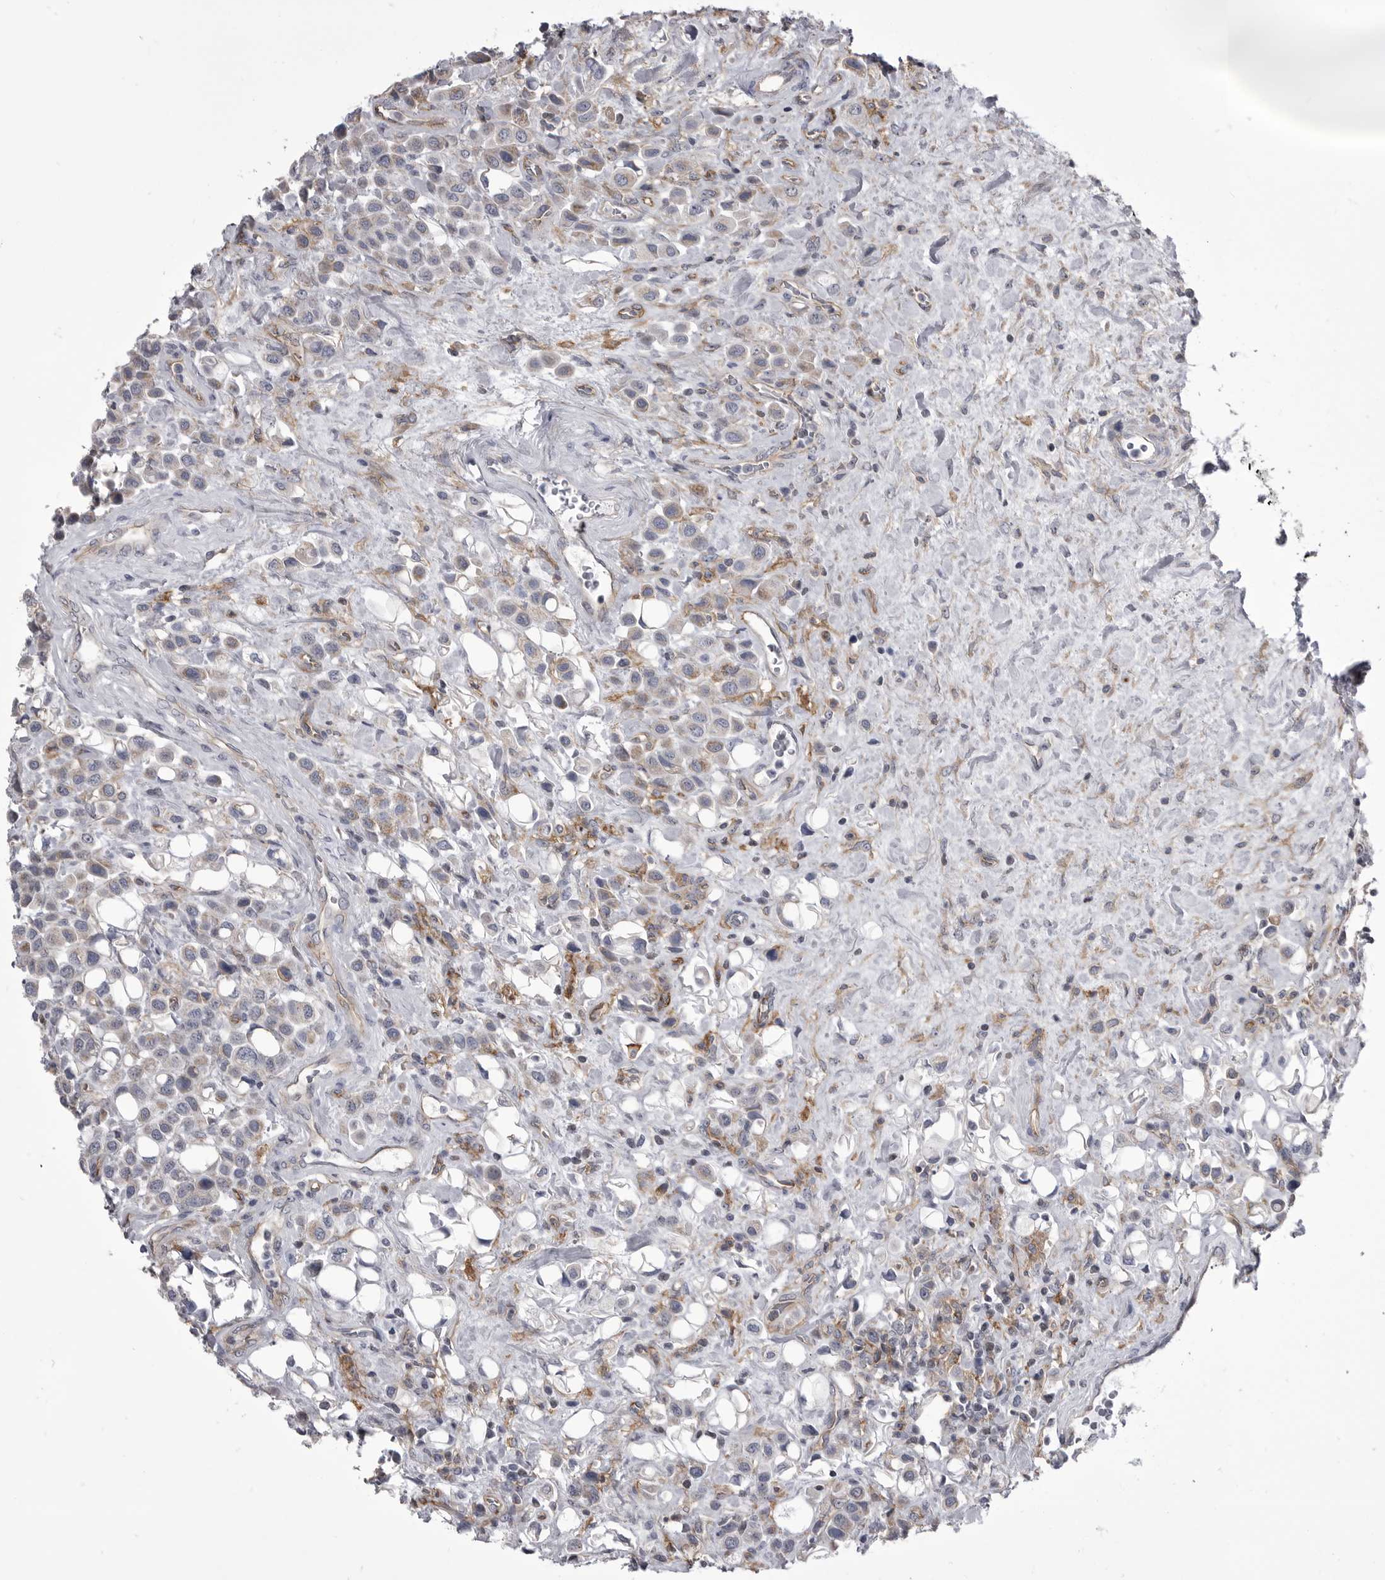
{"staining": {"intensity": "weak", "quantity": "25%-75%", "location": "cytoplasmic/membranous"}, "tissue": "urothelial cancer", "cell_type": "Tumor cells", "image_type": "cancer", "snomed": [{"axis": "morphology", "description": "Urothelial carcinoma, High grade"}, {"axis": "topography", "description": "Urinary bladder"}], "caption": "Tumor cells exhibit low levels of weak cytoplasmic/membranous positivity in approximately 25%-75% of cells in urothelial cancer. (DAB (3,3'-diaminobenzidine) IHC with brightfield microscopy, high magnification).", "gene": "OPLAH", "patient": {"sex": "male", "age": 50}}